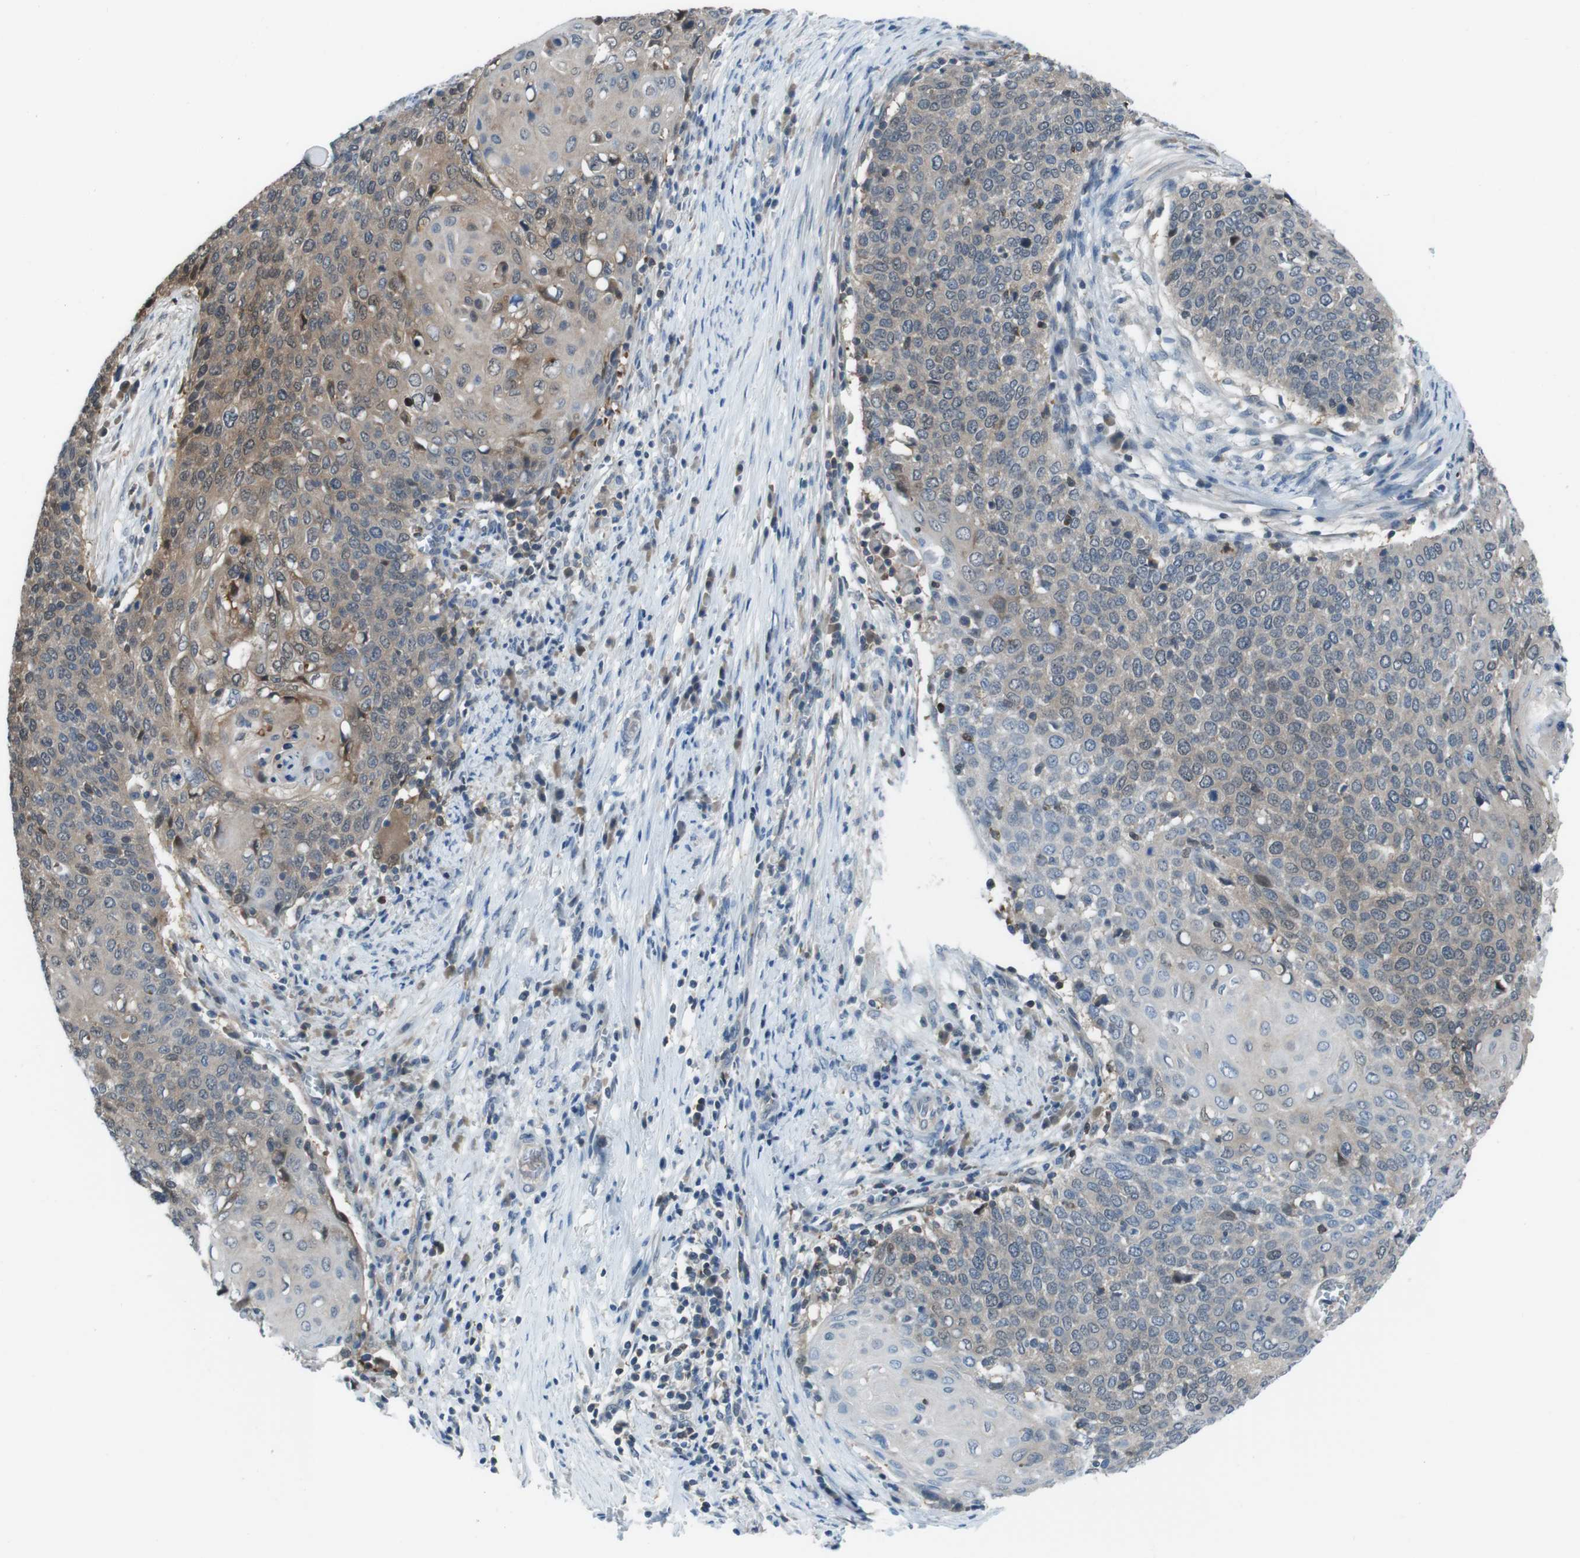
{"staining": {"intensity": "moderate", "quantity": "25%-75%", "location": "cytoplasmic/membranous,nuclear"}, "tissue": "cervical cancer", "cell_type": "Tumor cells", "image_type": "cancer", "snomed": [{"axis": "morphology", "description": "Squamous cell carcinoma, NOS"}, {"axis": "topography", "description": "Cervix"}], "caption": "This is an image of immunohistochemistry staining of cervical cancer (squamous cell carcinoma), which shows moderate staining in the cytoplasmic/membranous and nuclear of tumor cells.", "gene": "NANOS2", "patient": {"sex": "female", "age": 39}}